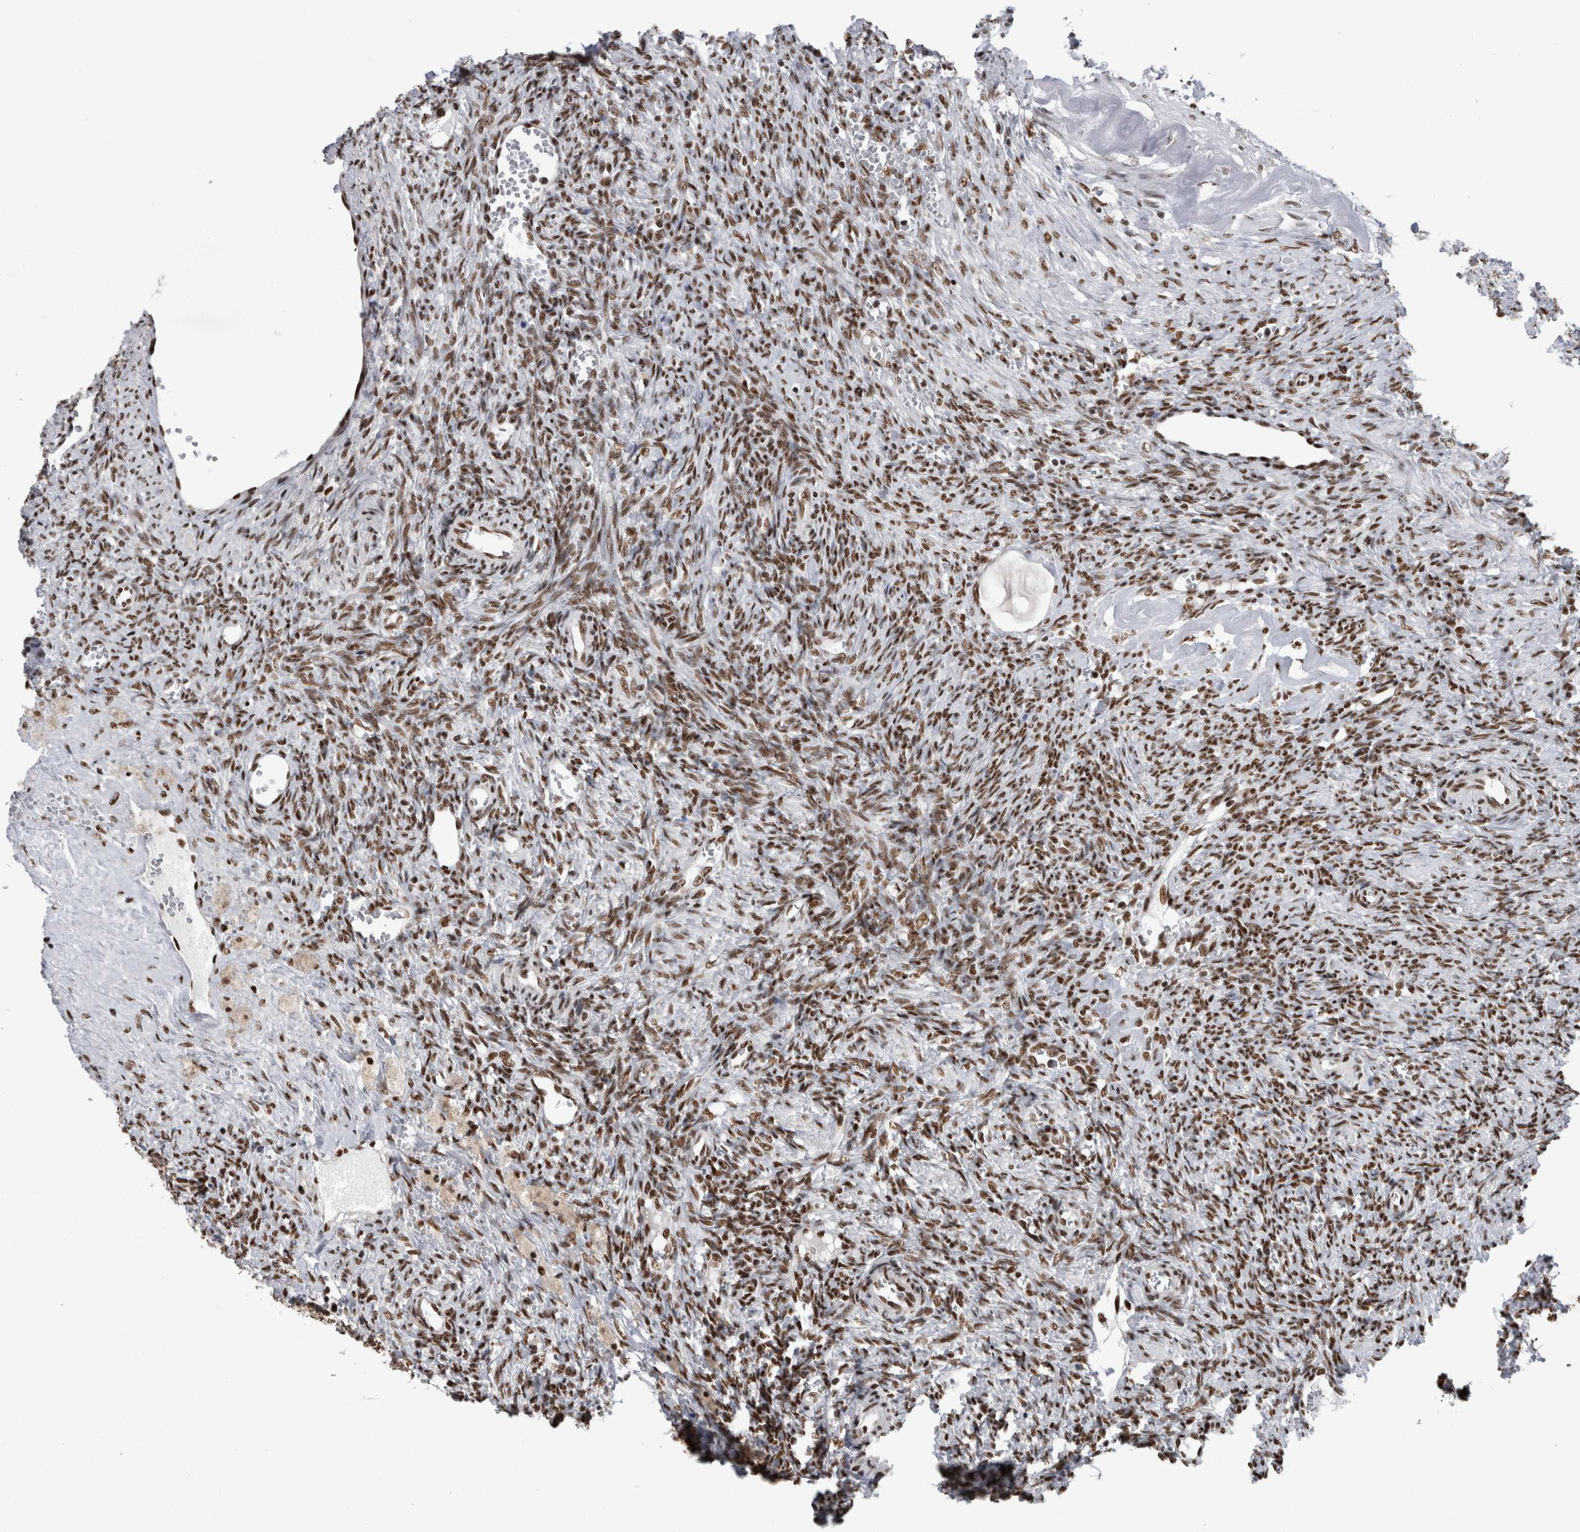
{"staining": {"intensity": "strong", "quantity": ">75%", "location": "nuclear"}, "tissue": "ovary", "cell_type": "Follicle cells", "image_type": "normal", "snomed": [{"axis": "morphology", "description": "Normal tissue, NOS"}, {"axis": "topography", "description": "Ovary"}], "caption": "A histopathology image of ovary stained for a protein displays strong nuclear brown staining in follicle cells.", "gene": "ZSCAN2", "patient": {"sex": "female", "age": 41}}